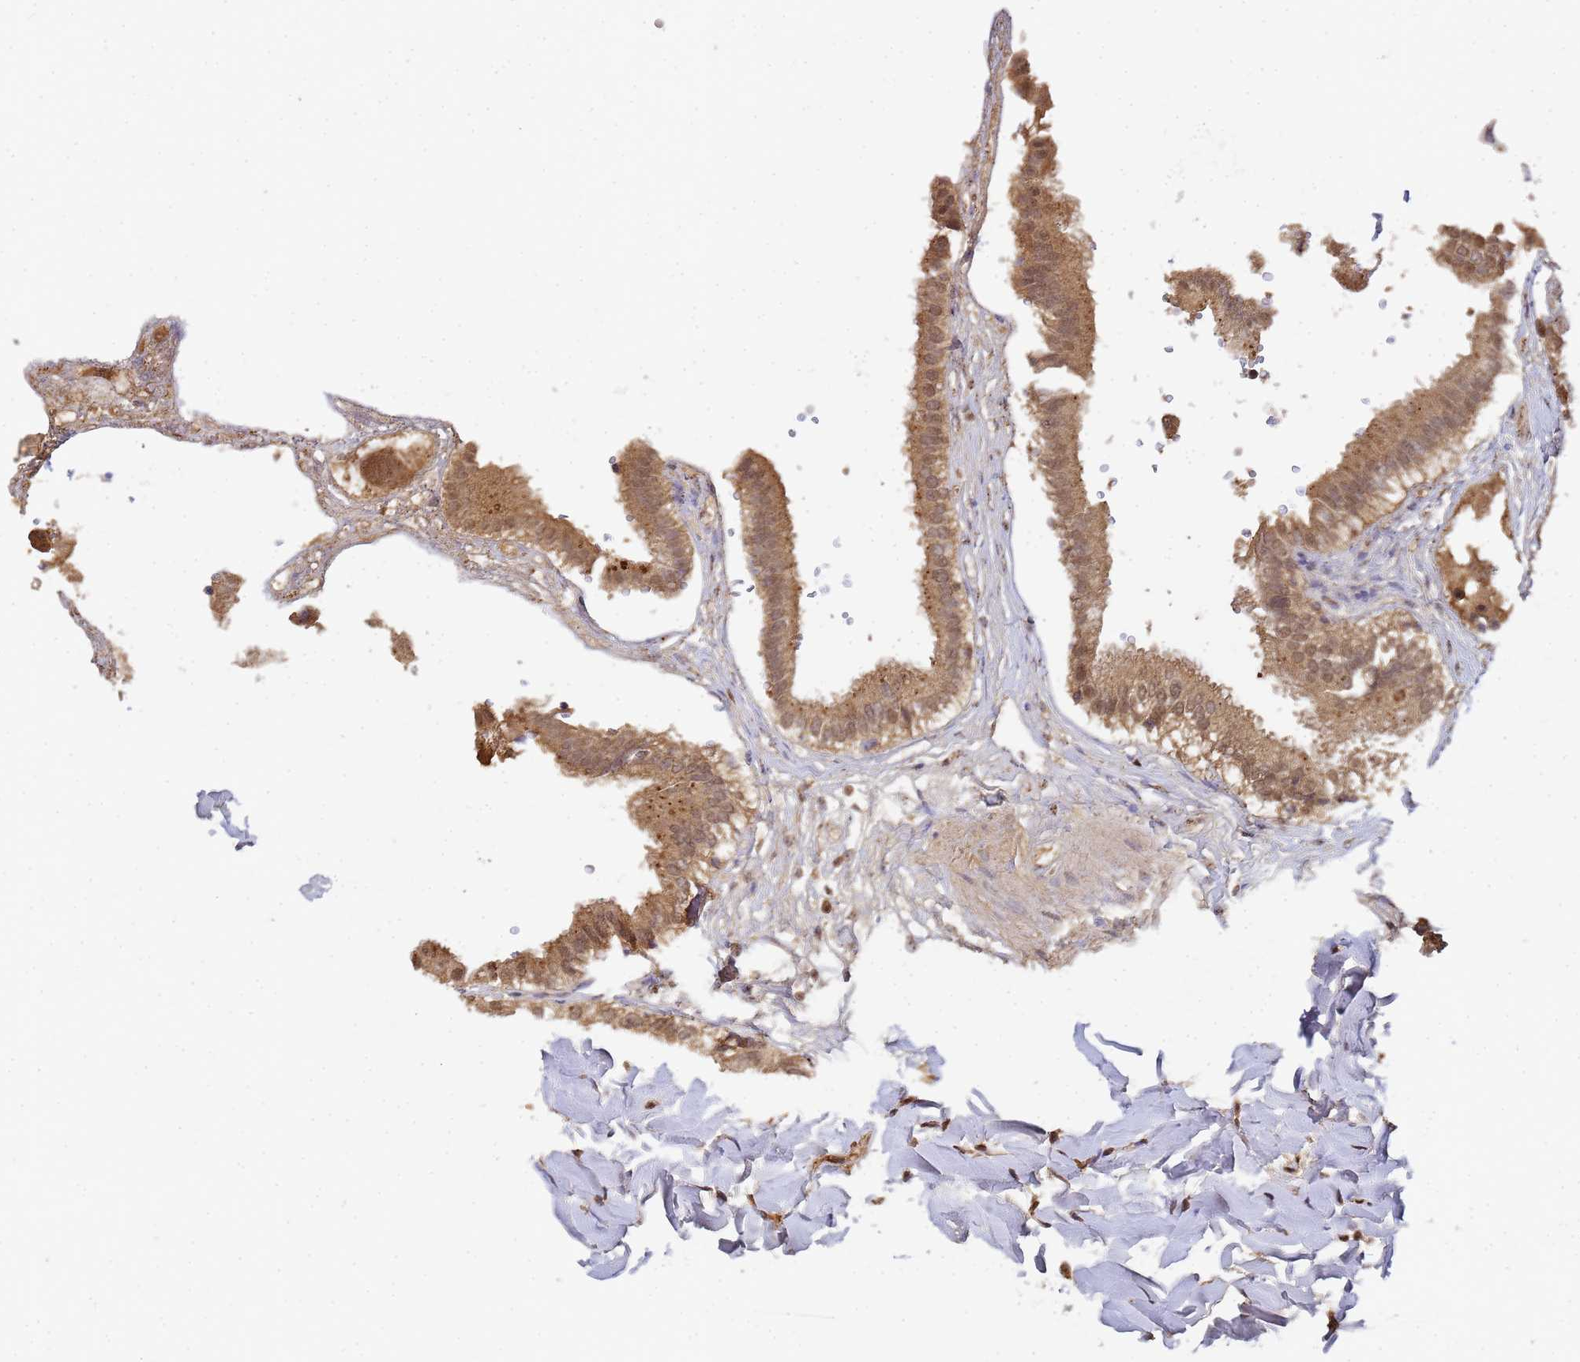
{"staining": {"intensity": "moderate", "quantity": ">75%", "location": "cytoplasmic/membranous,nuclear"}, "tissue": "gallbladder", "cell_type": "Glandular cells", "image_type": "normal", "snomed": [{"axis": "morphology", "description": "Normal tissue, NOS"}, {"axis": "topography", "description": "Gallbladder"}], "caption": "IHC photomicrograph of unremarkable human gallbladder stained for a protein (brown), which displays medium levels of moderate cytoplasmic/membranous,nuclear expression in approximately >75% of glandular cells.", "gene": "SECISBP2", "patient": {"sex": "female", "age": 61}}